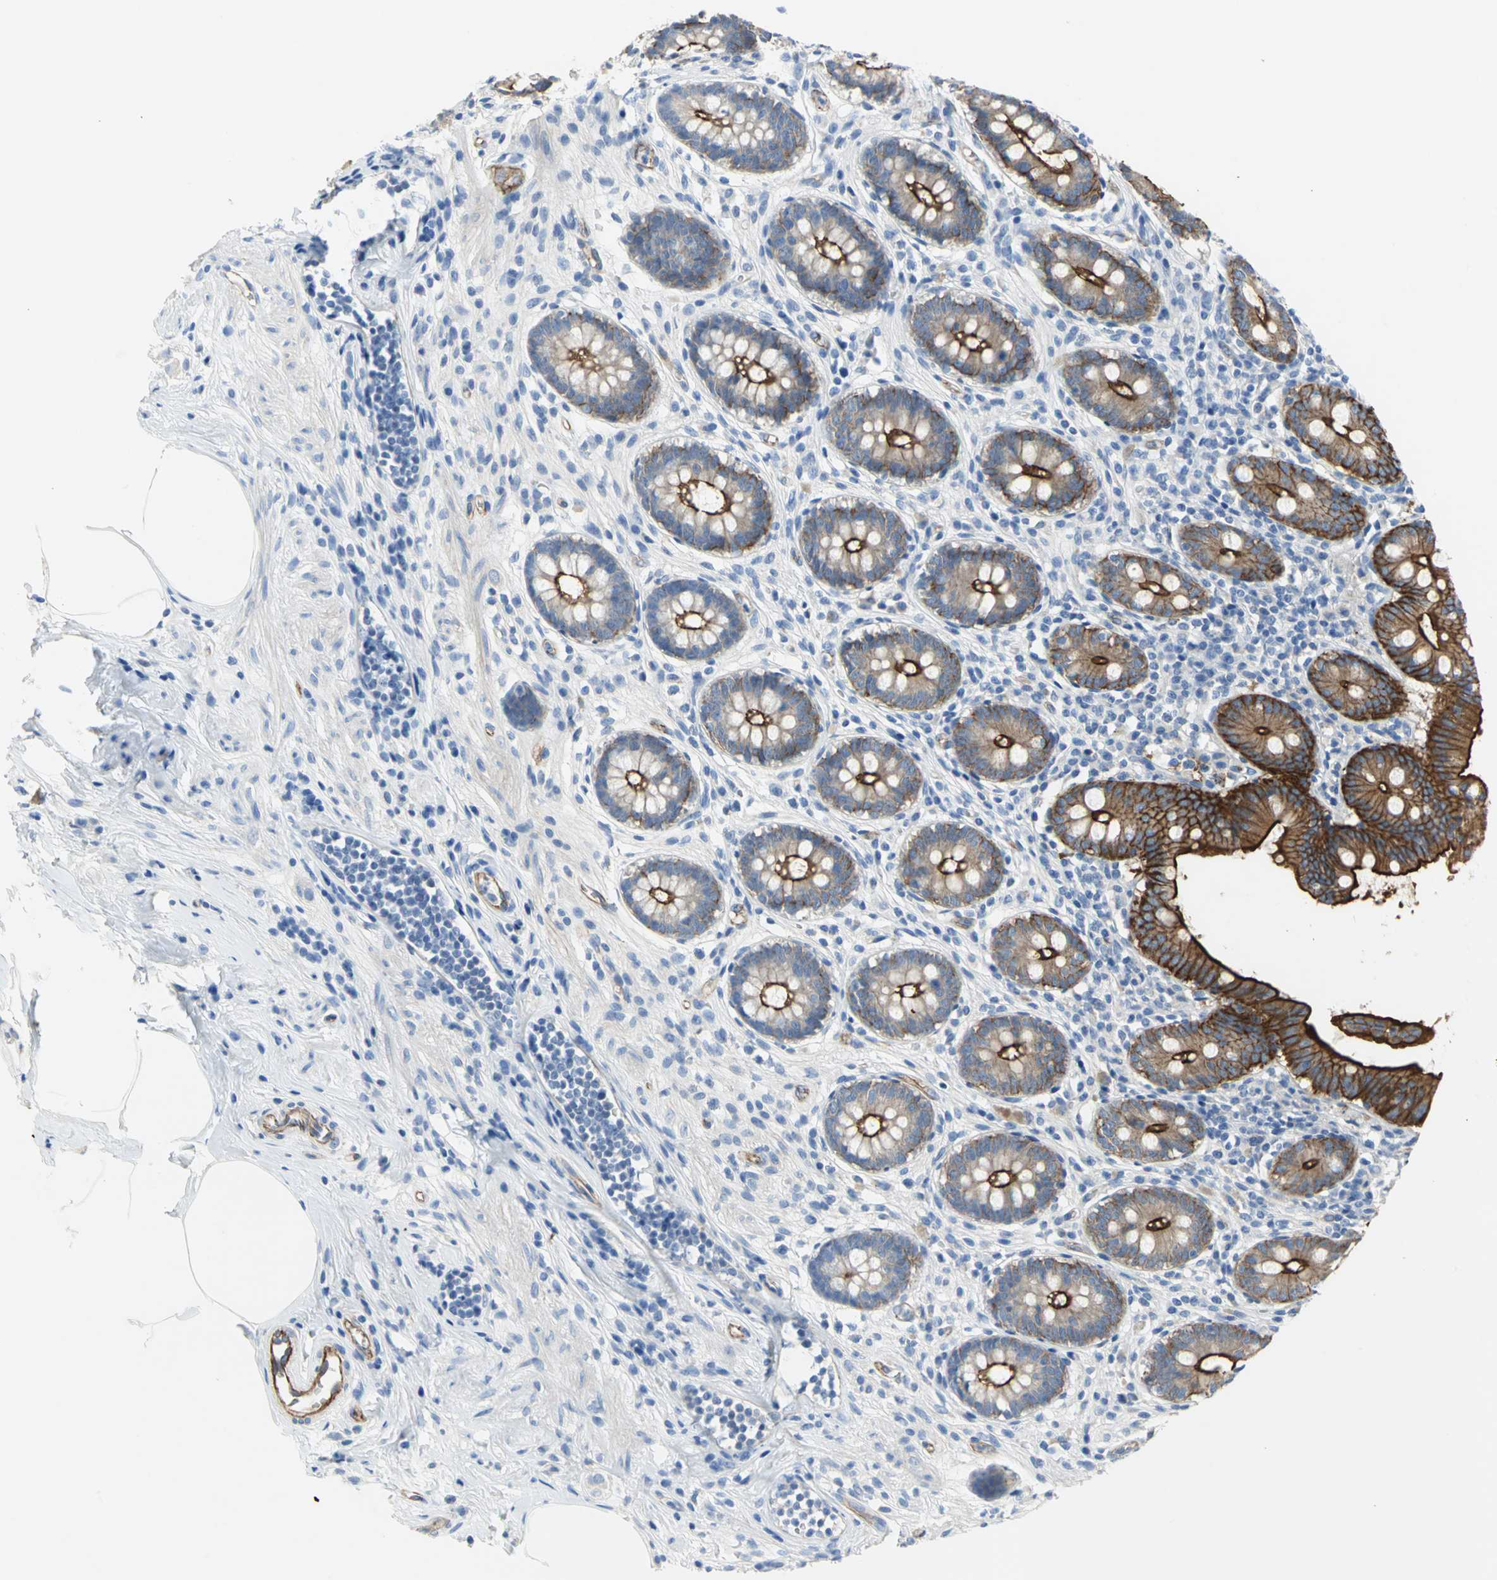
{"staining": {"intensity": "strong", "quantity": ">75%", "location": "cytoplasmic/membranous,nuclear"}, "tissue": "appendix", "cell_type": "Glandular cells", "image_type": "normal", "snomed": [{"axis": "morphology", "description": "Normal tissue, NOS"}, {"axis": "topography", "description": "Appendix"}], "caption": "This is an image of immunohistochemistry (IHC) staining of unremarkable appendix, which shows strong expression in the cytoplasmic/membranous,nuclear of glandular cells.", "gene": "FLNB", "patient": {"sex": "female", "age": 50}}